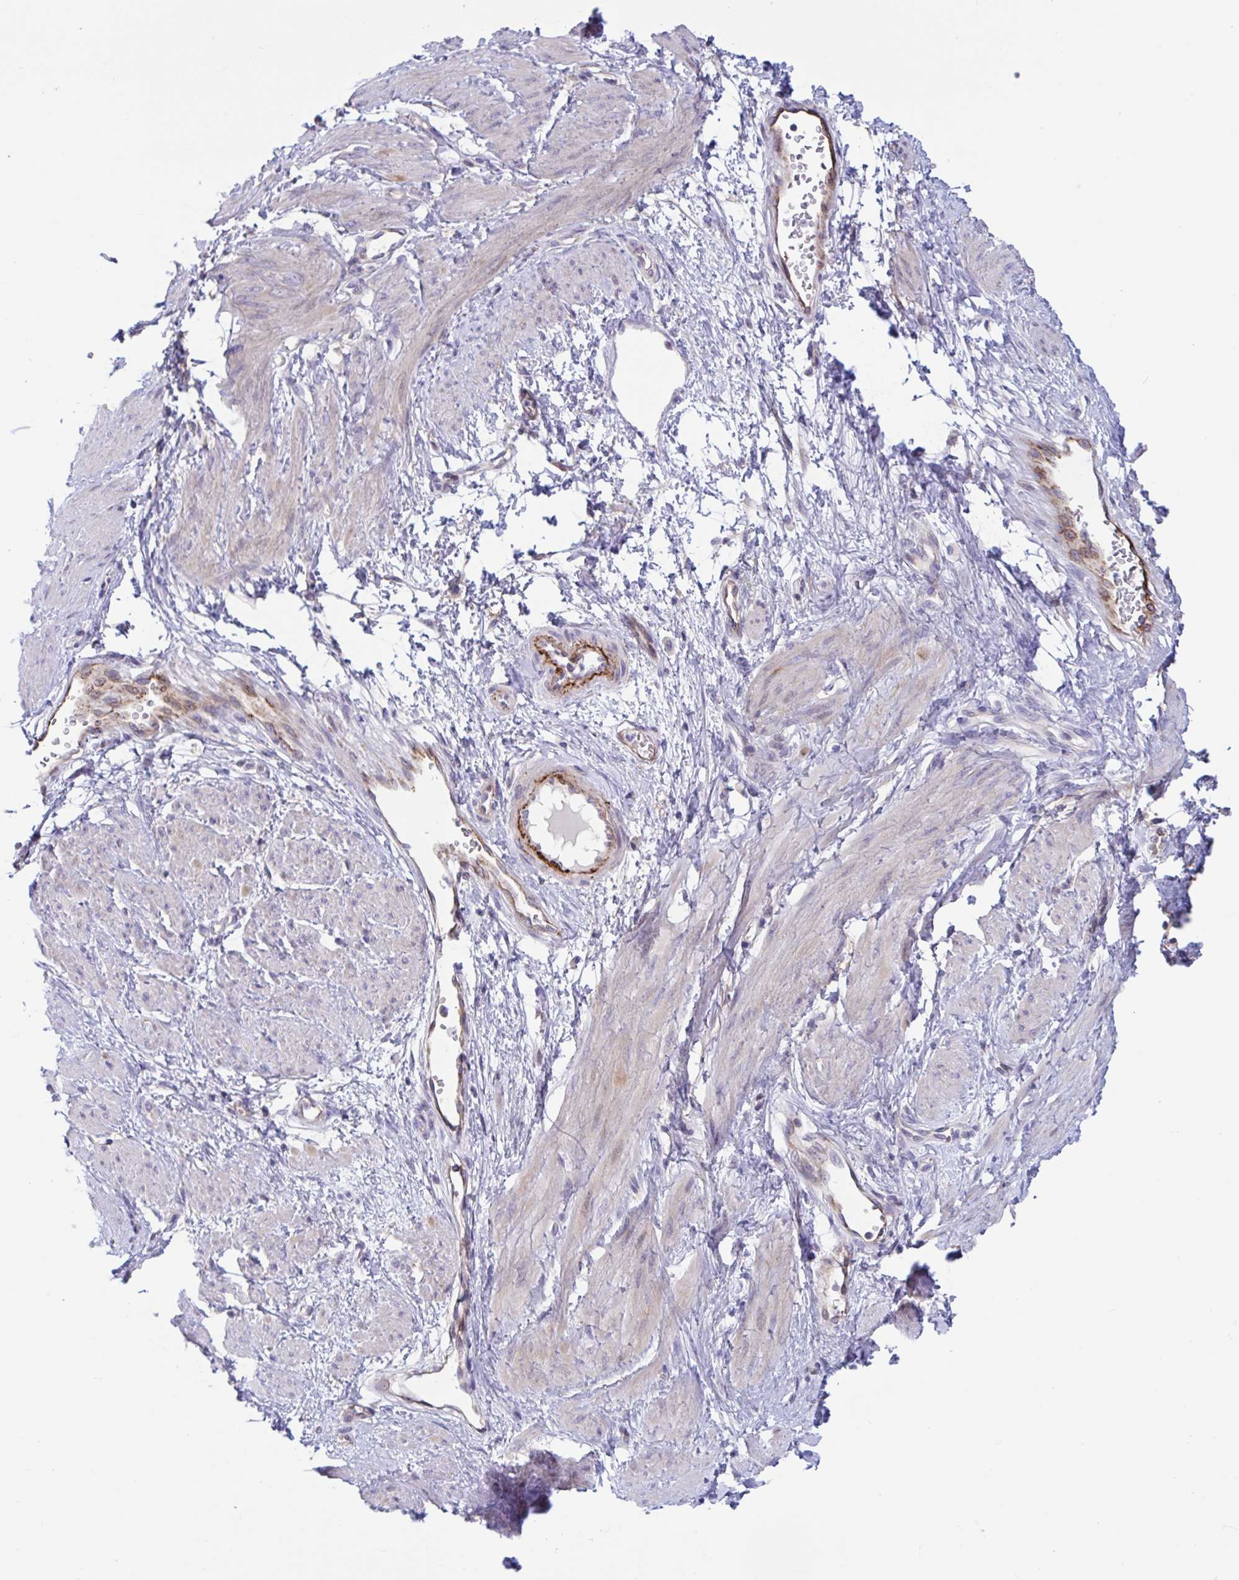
{"staining": {"intensity": "negative", "quantity": "none", "location": "none"}, "tissue": "smooth muscle", "cell_type": "Smooth muscle cells", "image_type": "normal", "snomed": [{"axis": "morphology", "description": "Normal tissue, NOS"}, {"axis": "topography", "description": "Smooth muscle"}, {"axis": "topography", "description": "Uterus"}], "caption": "This is a image of immunohistochemistry staining of benign smooth muscle, which shows no expression in smooth muscle cells. (DAB immunohistochemistry visualized using brightfield microscopy, high magnification).", "gene": "IL37", "patient": {"sex": "female", "age": 39}}